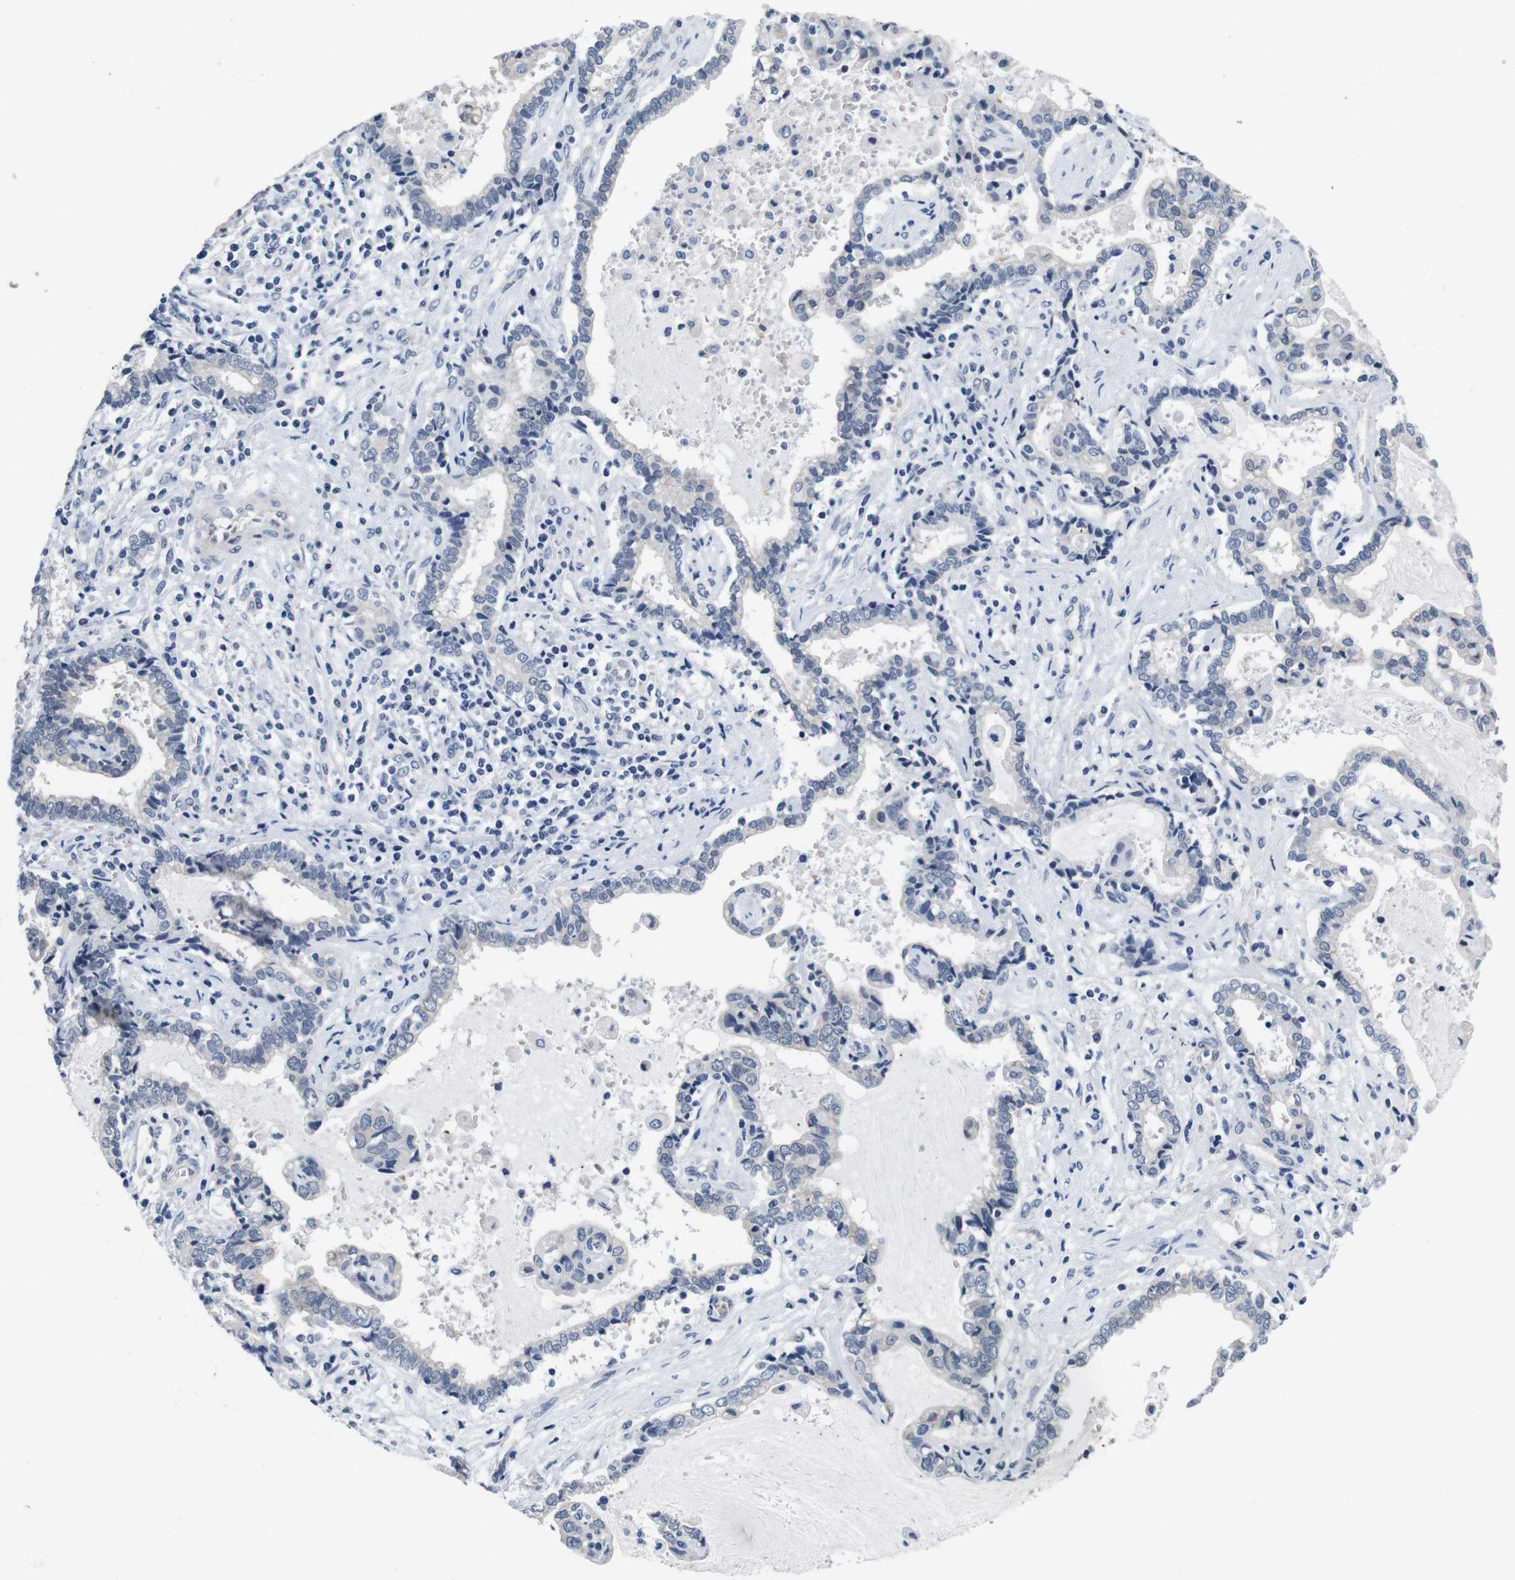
{"staining": {"intensity": "negative", "quantity": "none", "location": "none"}, "tissue": "liver cancer", "cell_type": "Tumor cells", "image_type": "cancer", "snomed": [{"axis": "morphology", "description": "Cholangiocarcinoma"}, {"axis": "topography", "description": "Liver"}], "caption": "IHC micrograph of human liver cancer stained for a protein (brown), which reveals no expression in tumor cells.", "gene": "SOCS3", "patient": {"sex": "male", "age": 57}}